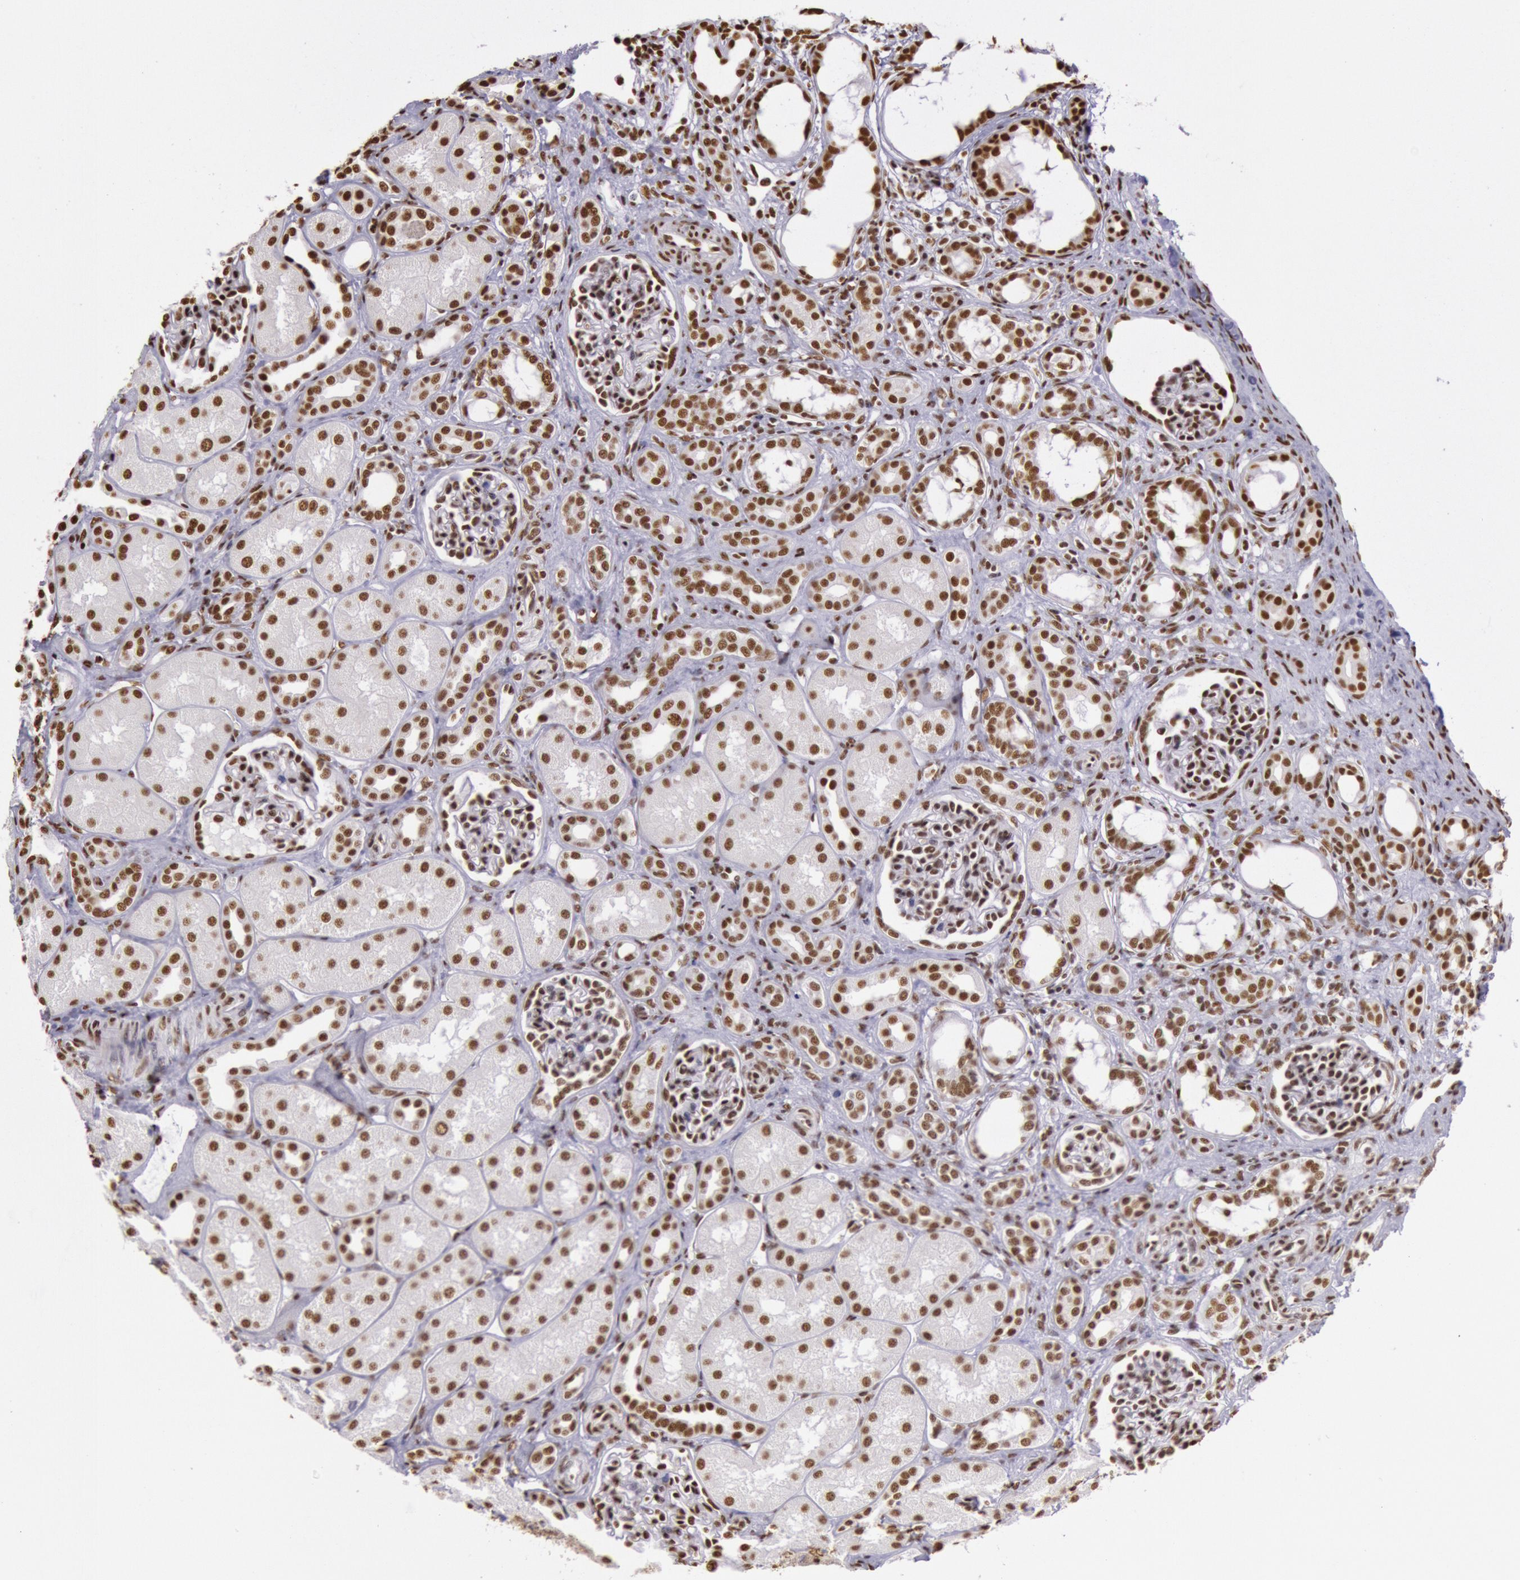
{"staining": {"intensity": "weak", "quantity": "25%-75%", "location": "nuclear"}, "tissue": "kidney", "cell_type": "Cells in glomeruli", "image_type": "normal", "snomed": [{"axis": "morphology", "description": "Normal tissue, NOS"}, {"axis": "topography", "description": "Kidney"}], "caption": "An image of kidney stained for a protein displays weak nuclear brown staining in cells in glomeruli. (DAB (3,3'-diaminobenzidine) IHC with brightfield microscopy, high magnification).", "gene": "HNRNPH1", "patient": {"sex": "male", "age": 7}}